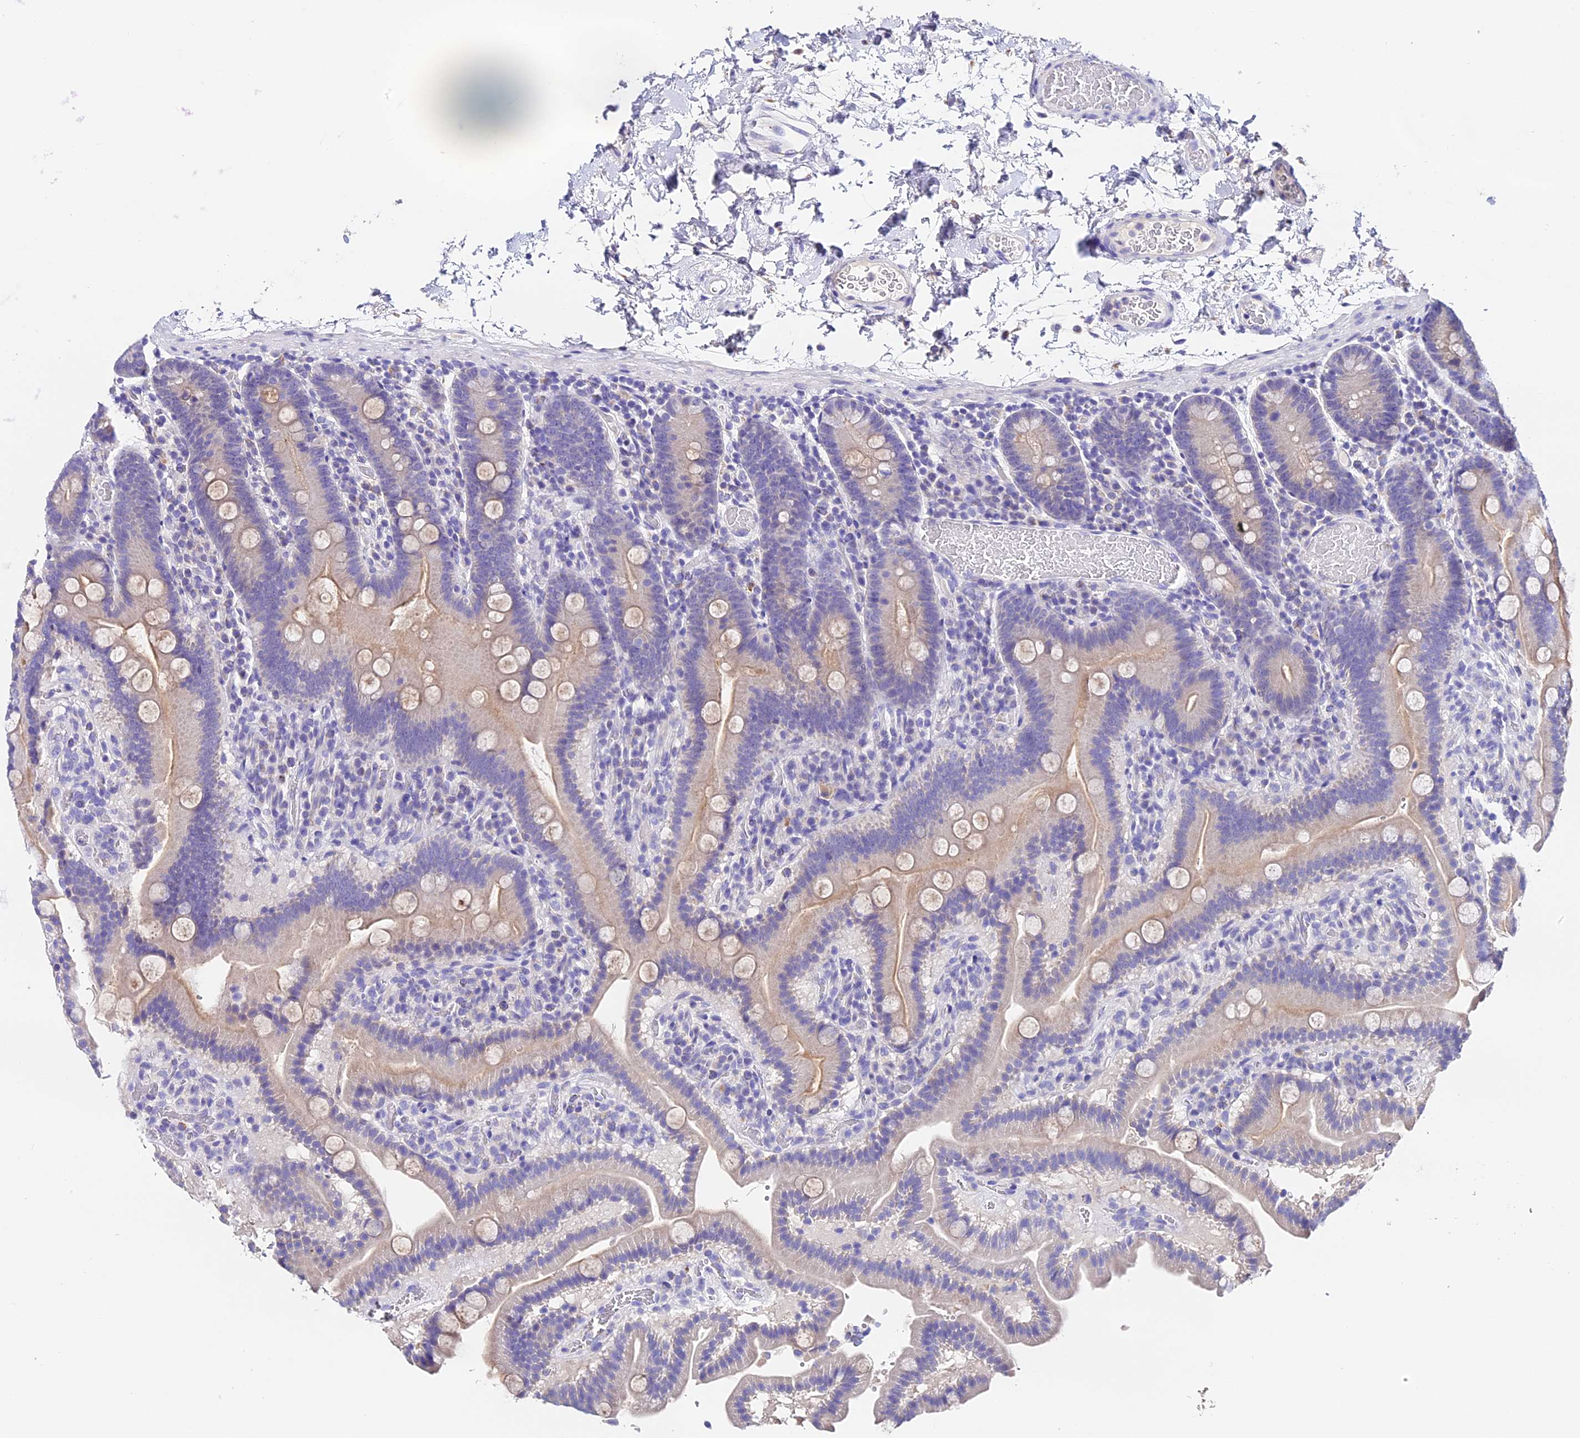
{"staining": {"intensity": "moderate", "quantity": "25%-75%", "location": "cytoplasmic/membranous"}, "tissue": "duodenum", "cell_type": "Glandular cells", "image_type": "normal", "snomed": [{"axis": "morphology", "description": "Normal tissue, NOS"}, {"axis": "topography", "description": "Duodenum"}], "caption": "Moderate cytoplasmic/membranous positivity for a protein is identified in about 25%-75% of glandular cells of normal duodenum using IHC.", "gene": "LYPD6", "patient": {"sex": "male", "age": 55}}